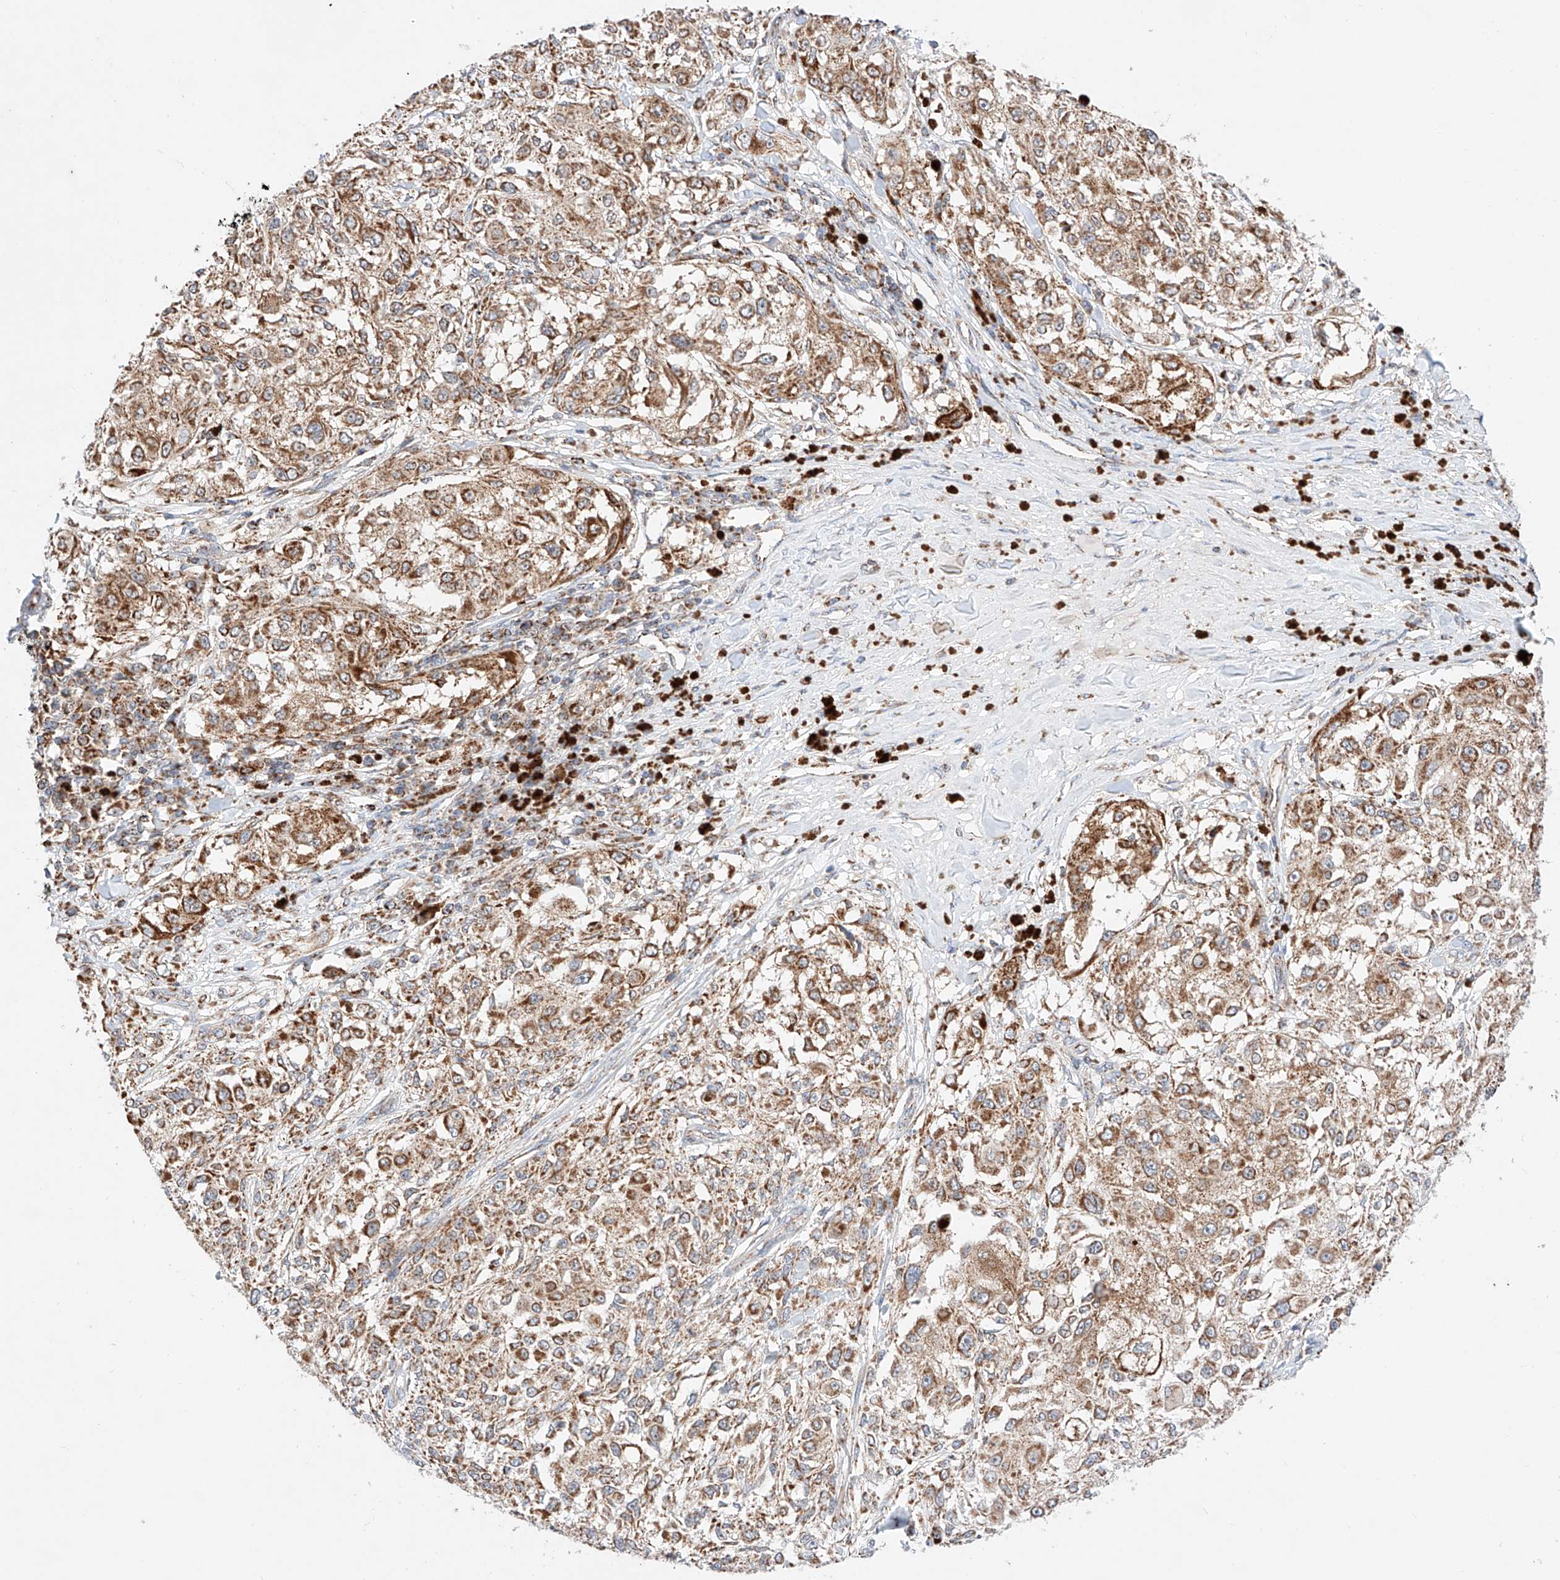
{"staining": {"intensity": "moderate", "quantity": ">75%", "location": "cytoplasmic/membranous"}, "tissue": "melanoma", "cell_type": "Tumor cells", "image_type": "cancer", "snomed": [{"axis": "morphology", "description": "Necrosis, NOS"}, {"axis": "morphology", "description": "Malignant melanoma, NOS"}, {"axis": "topography", "description": "Skin"}], "caption": "Immunohistochemistry (DAB (3,3'-diaminobenzidine)) staining of melanoma shows moderate cytoplasmic/membranous protein positivity in about >75% of tumor cells.", "gene": "KTI12", "patient": {"sex": "female", "age": 87}}